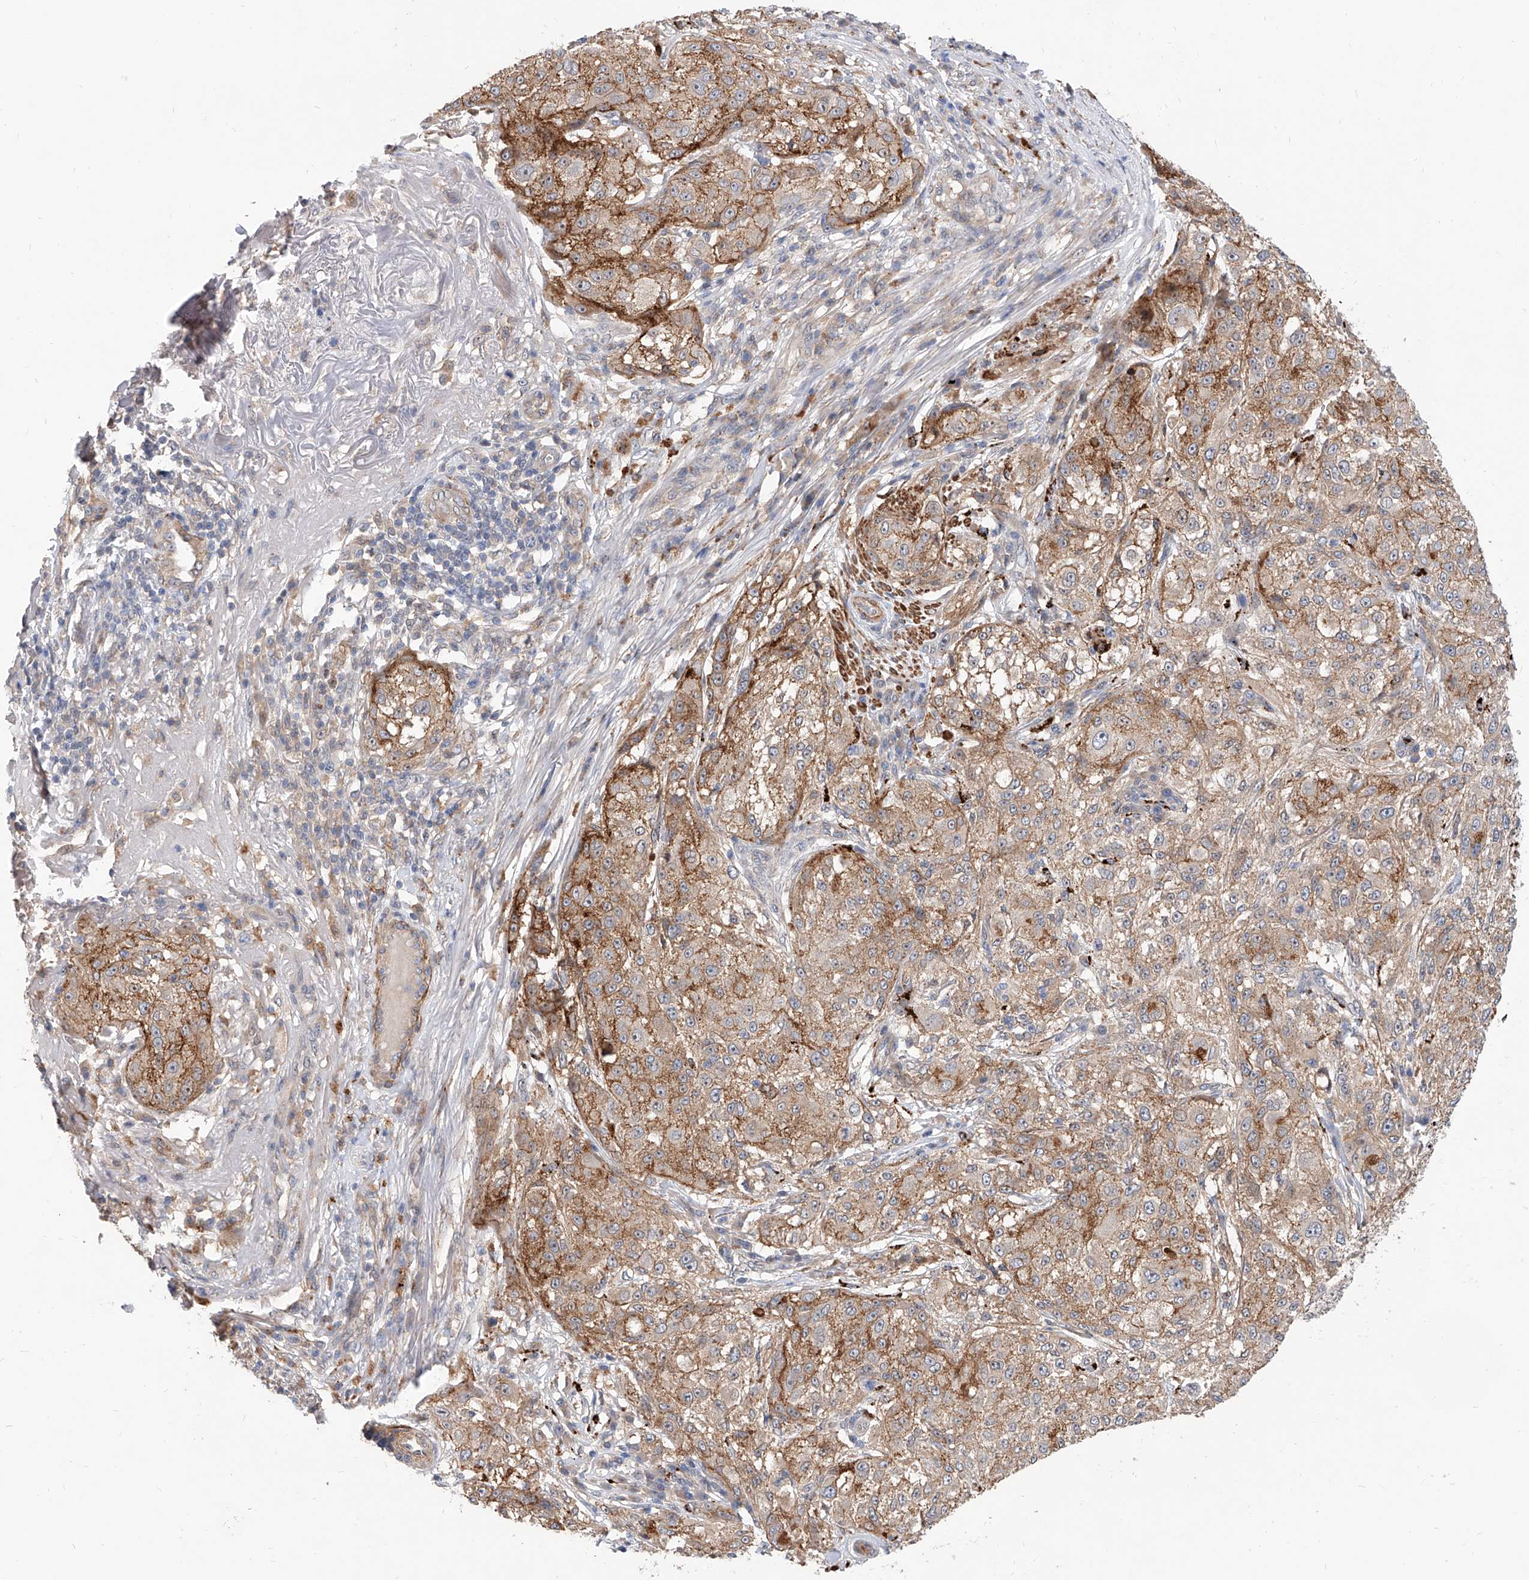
{"staining": {"intensity": "weak", "quantity": ">75%", "location": "cytoplasmic/membranous"}, "tissue": "melanoma", "cell_type": "Tumor cells", "image_type": "cancer", "snomed": [{"axis": "morphology", "description": "Necrosis, NOS"}, {"axis": "morphology", "description": "Malignant melanoma, NOS"}, {"axis": "topography", "description": "Skin"}], "caption": "Weak cytoplasmic/membranous staining for a protein is seen in about >75% of tumor cells of malignant melanoma using immunohistochemistry (IHC).", "gene": "MAGEE2", "patient": {"sex": "female", "age": 87}}